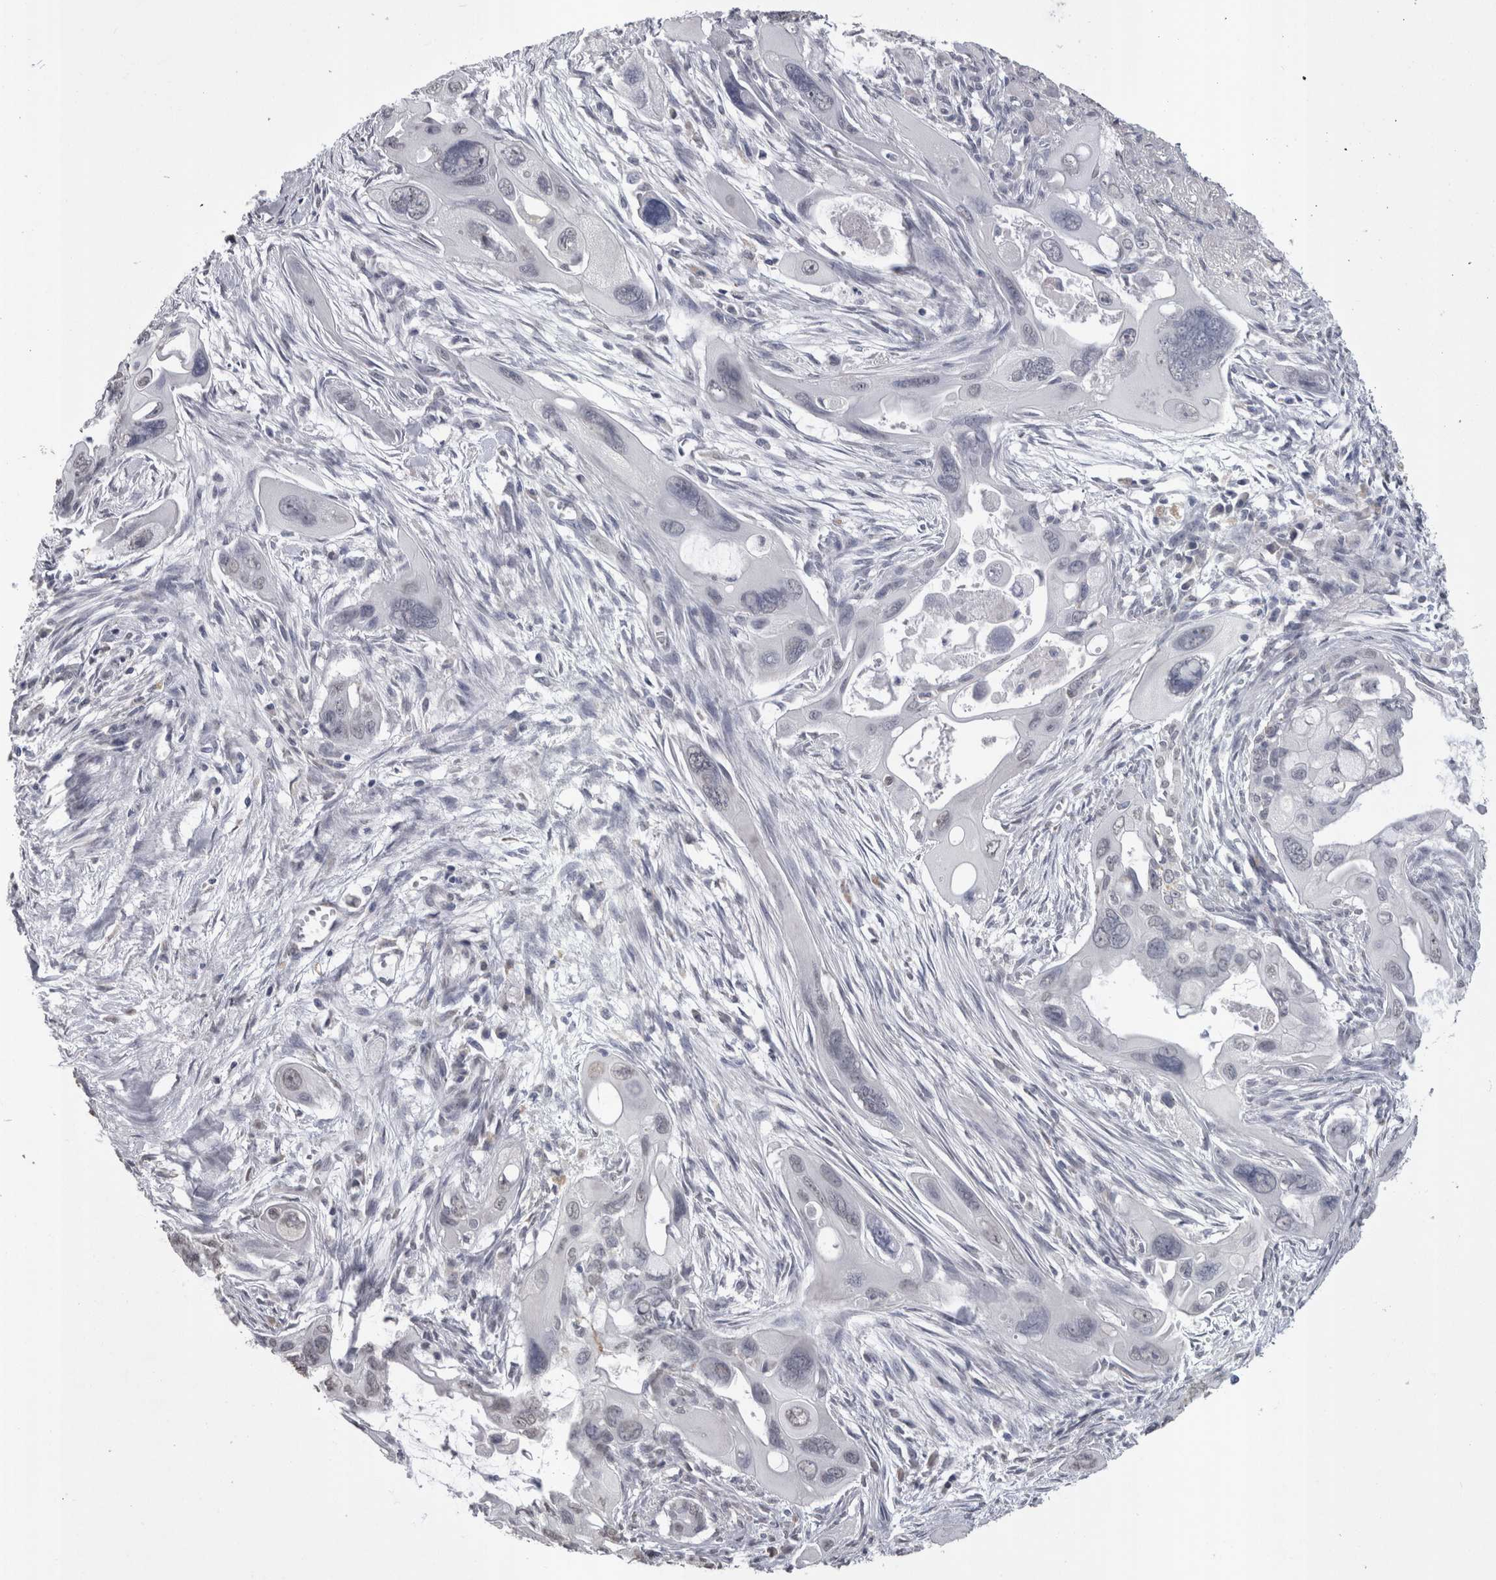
{"staining": {"intensity": "negative", "quantity": "none", "location": "none"}, "tissue": "pancreatic cancer", "cell_type": "Tumor cells", "image_type": "cancer", "snomed": [{"axis": "morphology", "description": "Adenocarcinoma, NOS"}, {"axis": "topography", "description": "Pancreas"}], "caption": "IHC micrograph of neoplastic tissue: pancreatic adenocarcinoma stained with DAB (3,3'-diaminobenzidine) reveals no significant protein expression in tumor cells.", "gene": "PAX5", "patient": {"sex": "male", "age": 73}}